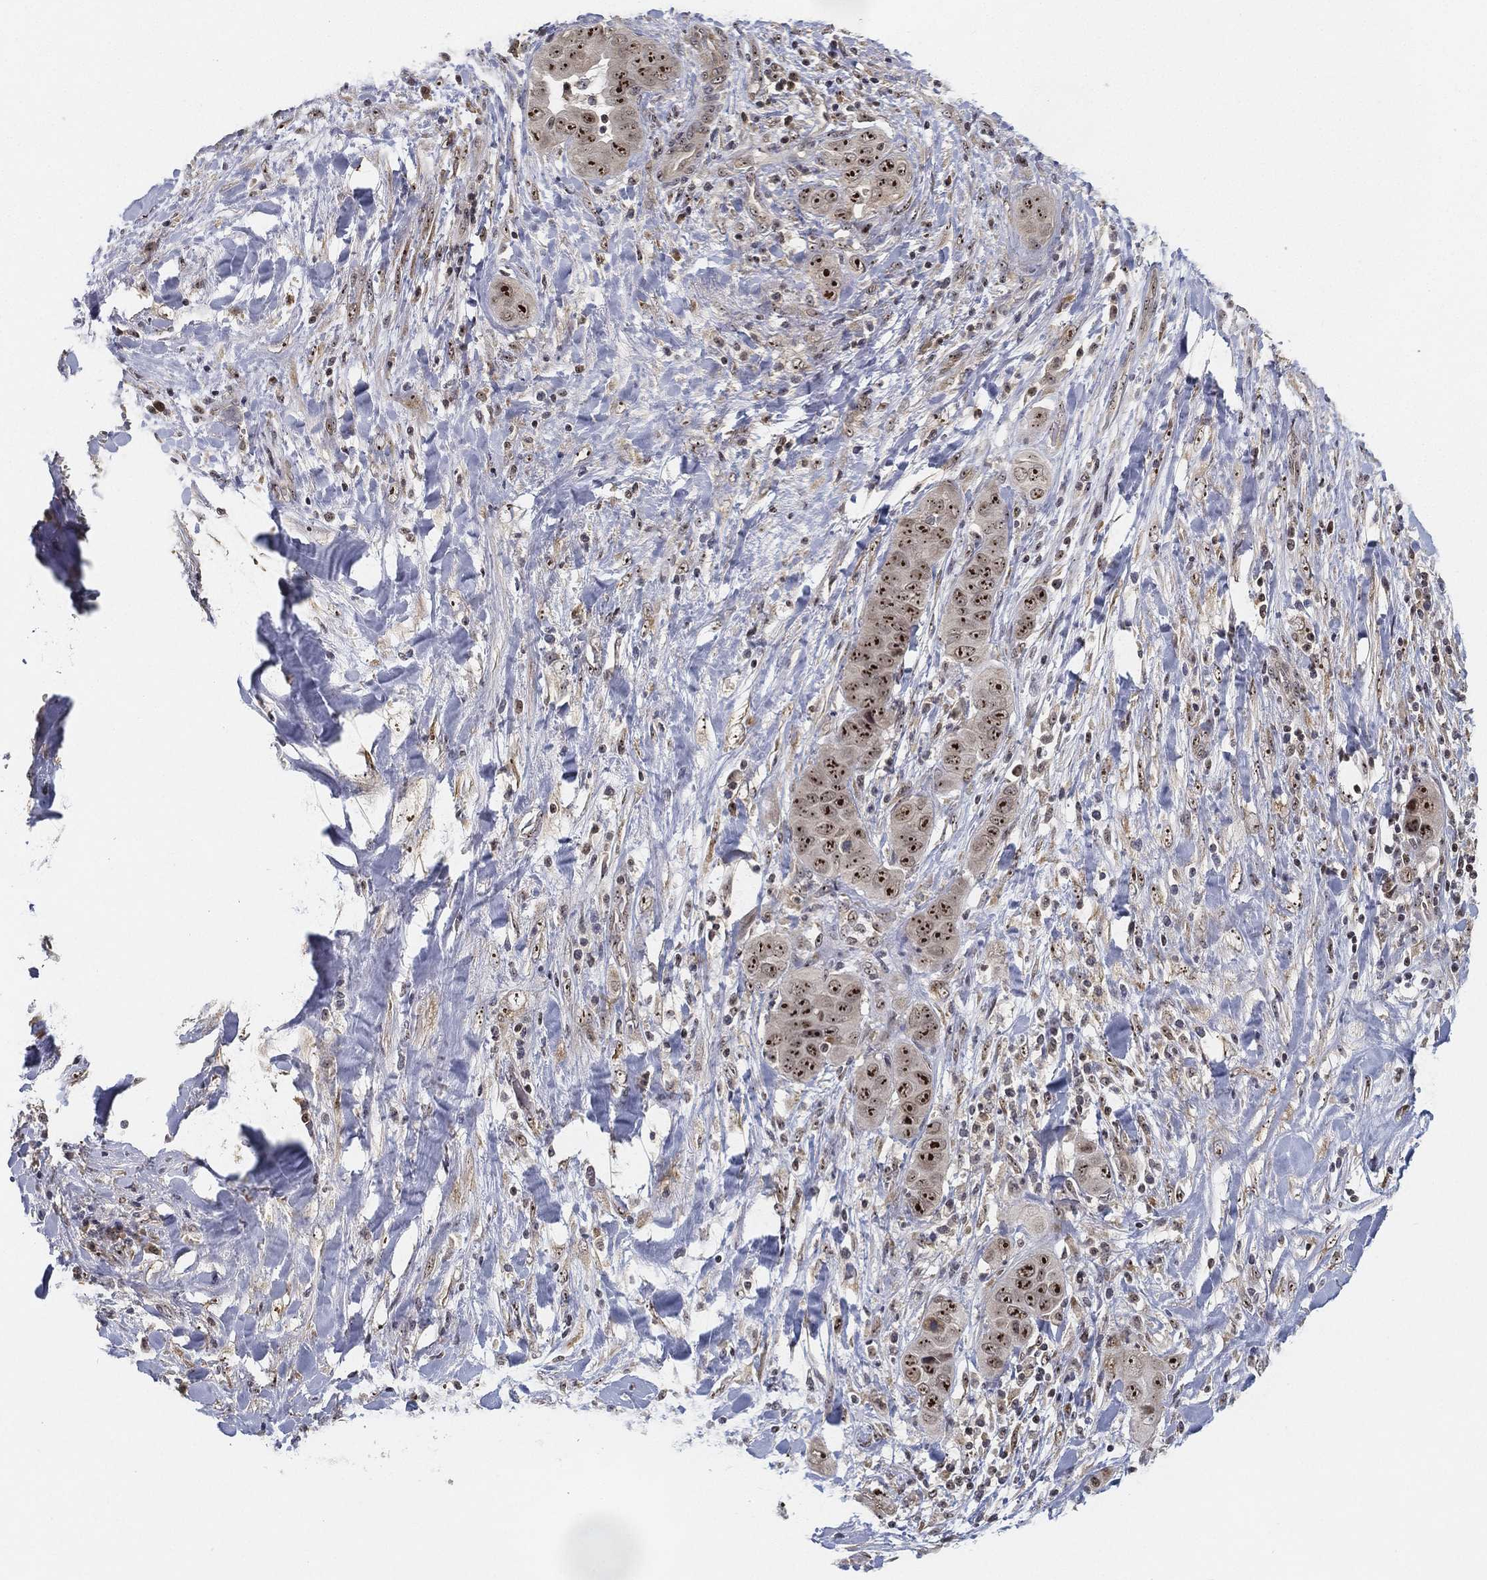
{"staining": {"intensity": "strong", "quantity": ">75%", "location": "nuclear"}, "tissue": "liver cancer", "cell_type": "Tumor cells", "image_type": "cancer", "snomed": [{"axis": "morphology", "description": "Cholangiocarcinoma"}, {"axis": "topography", "description": "Liver"}], "caption": "Liver cancer (cholangiocarcinoma) stained with DAB immunohistochemistry (IHC) displays high levels of strong nuclear positivity in about >75% of tumor cells.", "gene": "PPP1R16B", "patient": {"sex": "female", "age": 52}}